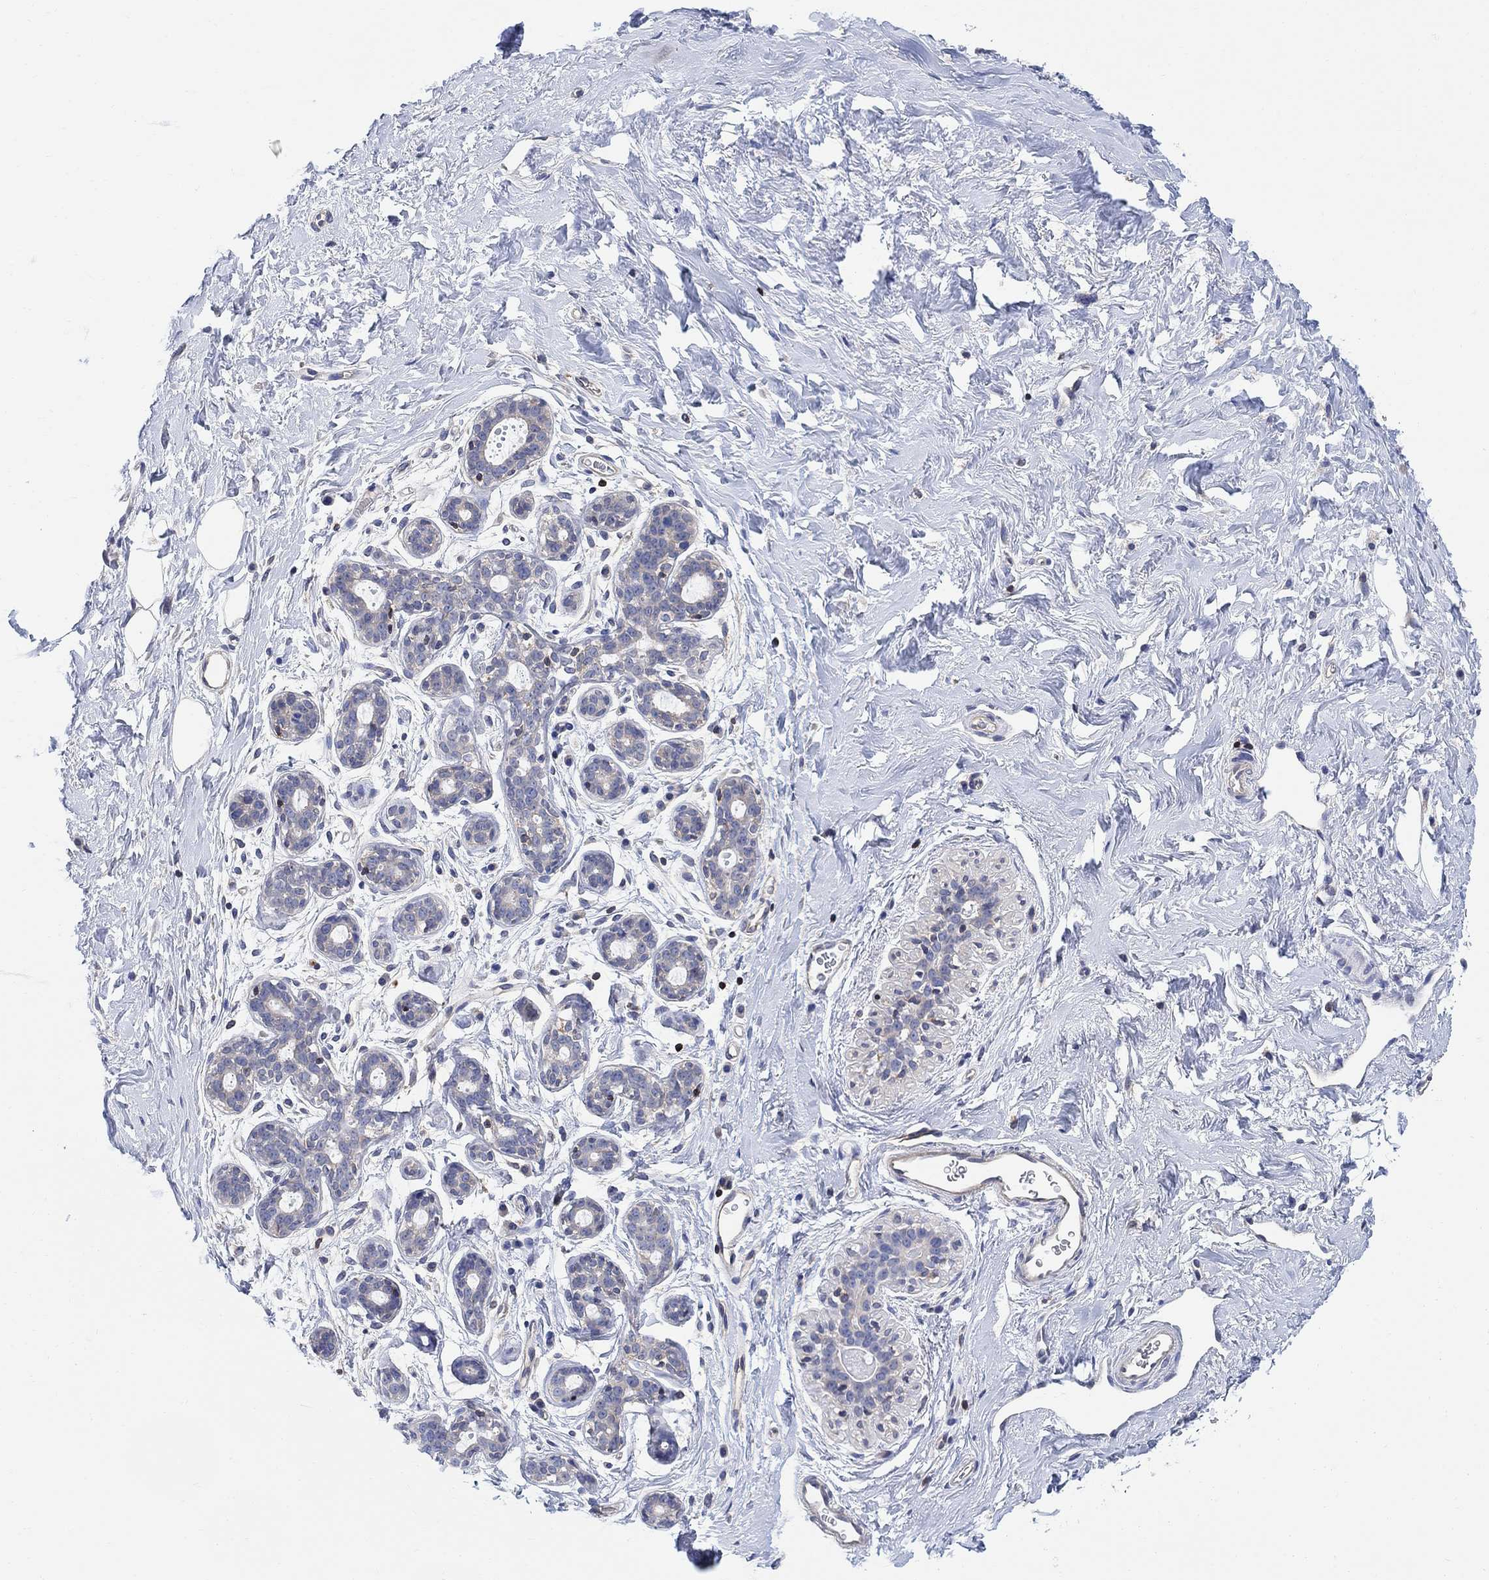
{"staining": {"intensity": "negative", "quantity": "none", "location": "none"}, "tissue": "breast", "cell_type": "Adipocytes", "image_type": "normal", "snomed": [{"axis": "morphology", "description": "Normal tissue, NOS"}, {"axis": "topography", "description": "Breast"}], "caption": "Image shows no protein expression in adipocytes of normal breast.", "gene": "GBP5", "patient": {"sex": "female", "age": 43}}